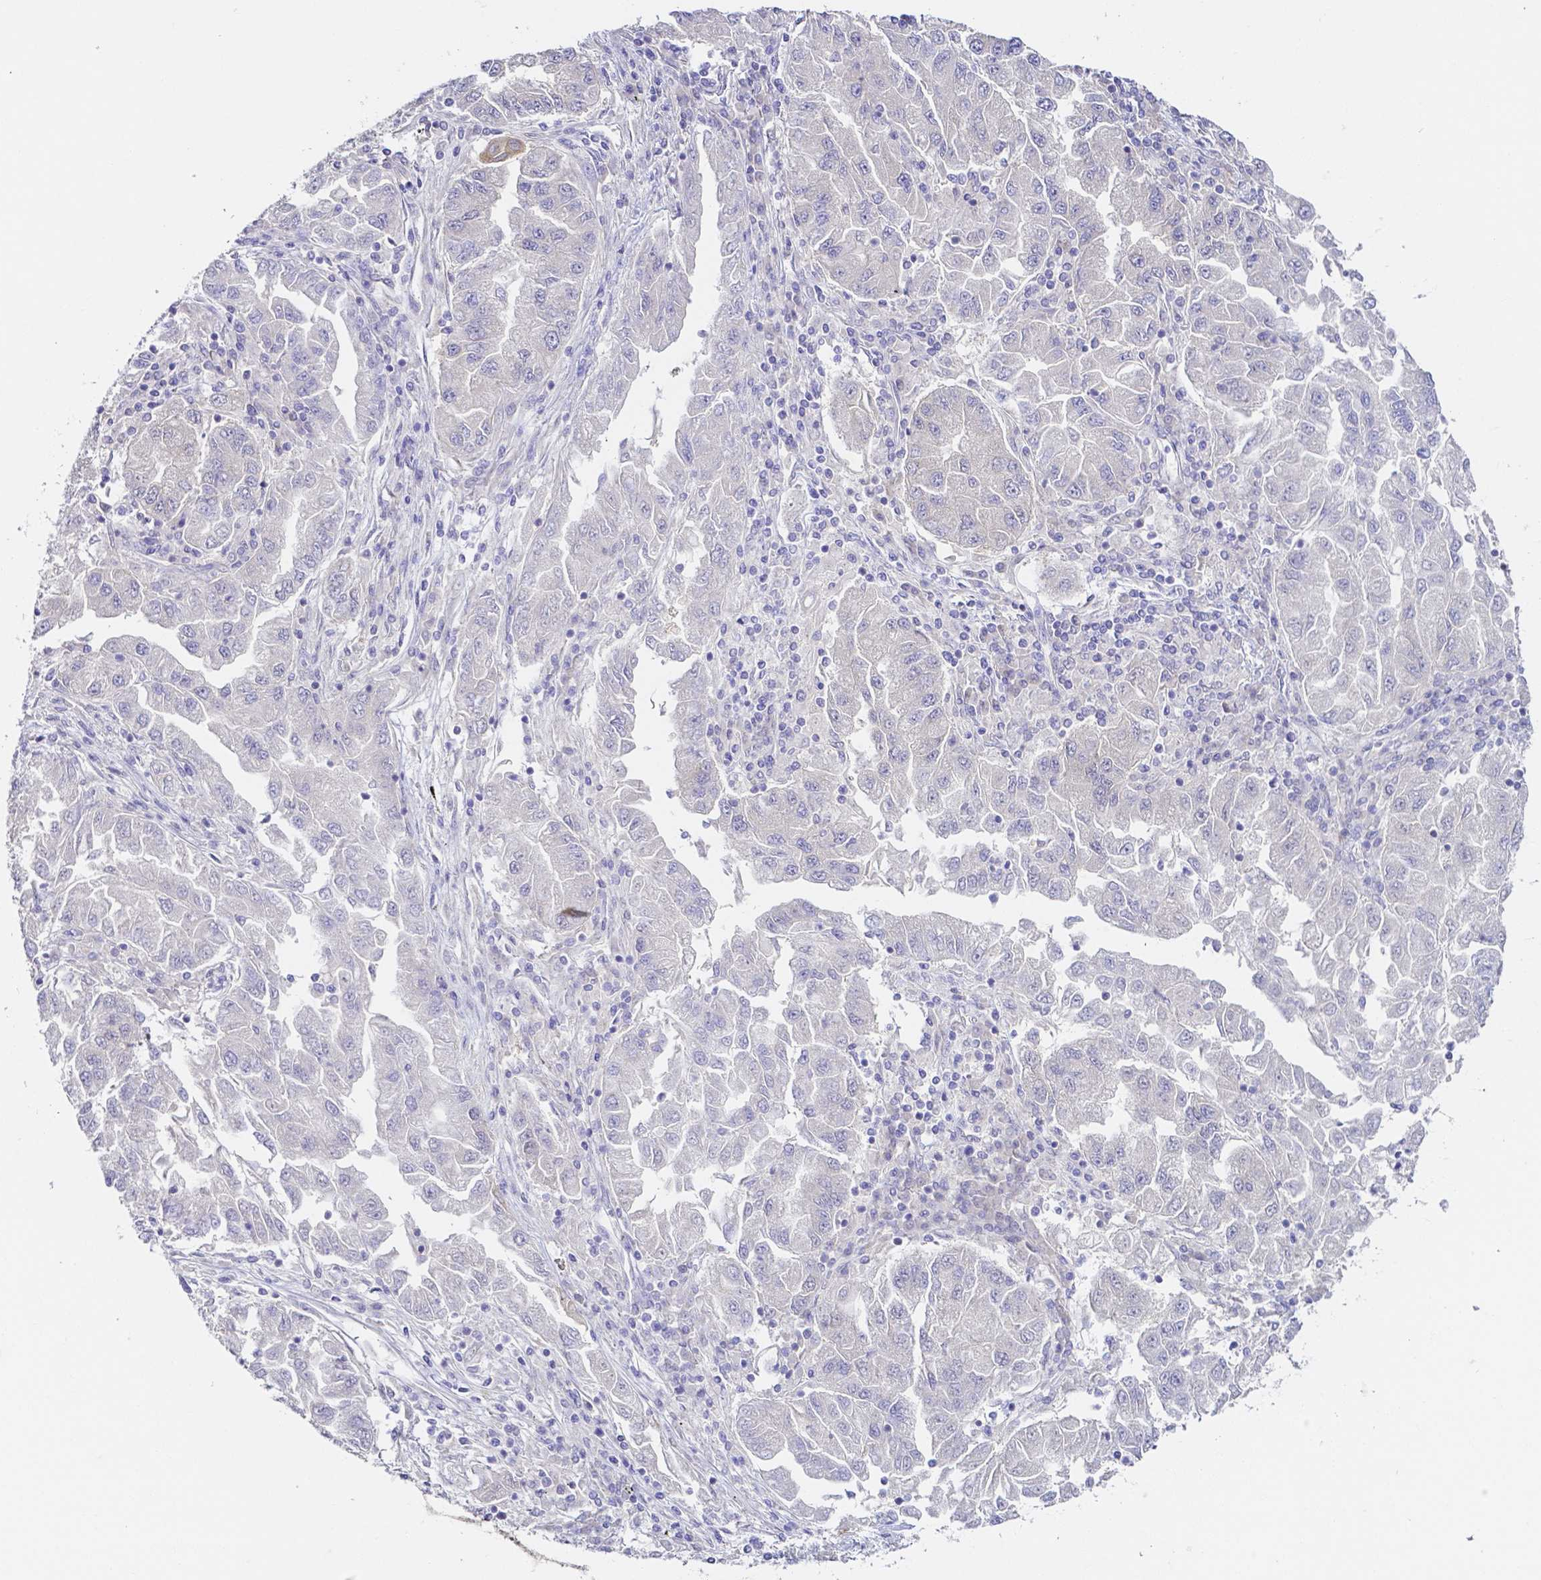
{"staining": {"intensity": "negative", "quantity": "none", "location": "none"}, "tissue": "lung cancer", "cell_type": "Tumor cells", "image_type": "cancer", "snomed": [{"axis": "morphology", "description": "Adenocarcinoma, NOS"}, {"axis": "morphology", "description": "Adenocarcinoma primary or metastatic"}, {"axis": "topography", "description": "Lung"}], "caption": "A photomicrograph of adenocarcinoma primary or metastatic (lung) stained for a protein shows no brown staining in tumor cells.", "gene": "PKP3", "patient": {"sex": "male", "age": 74}}